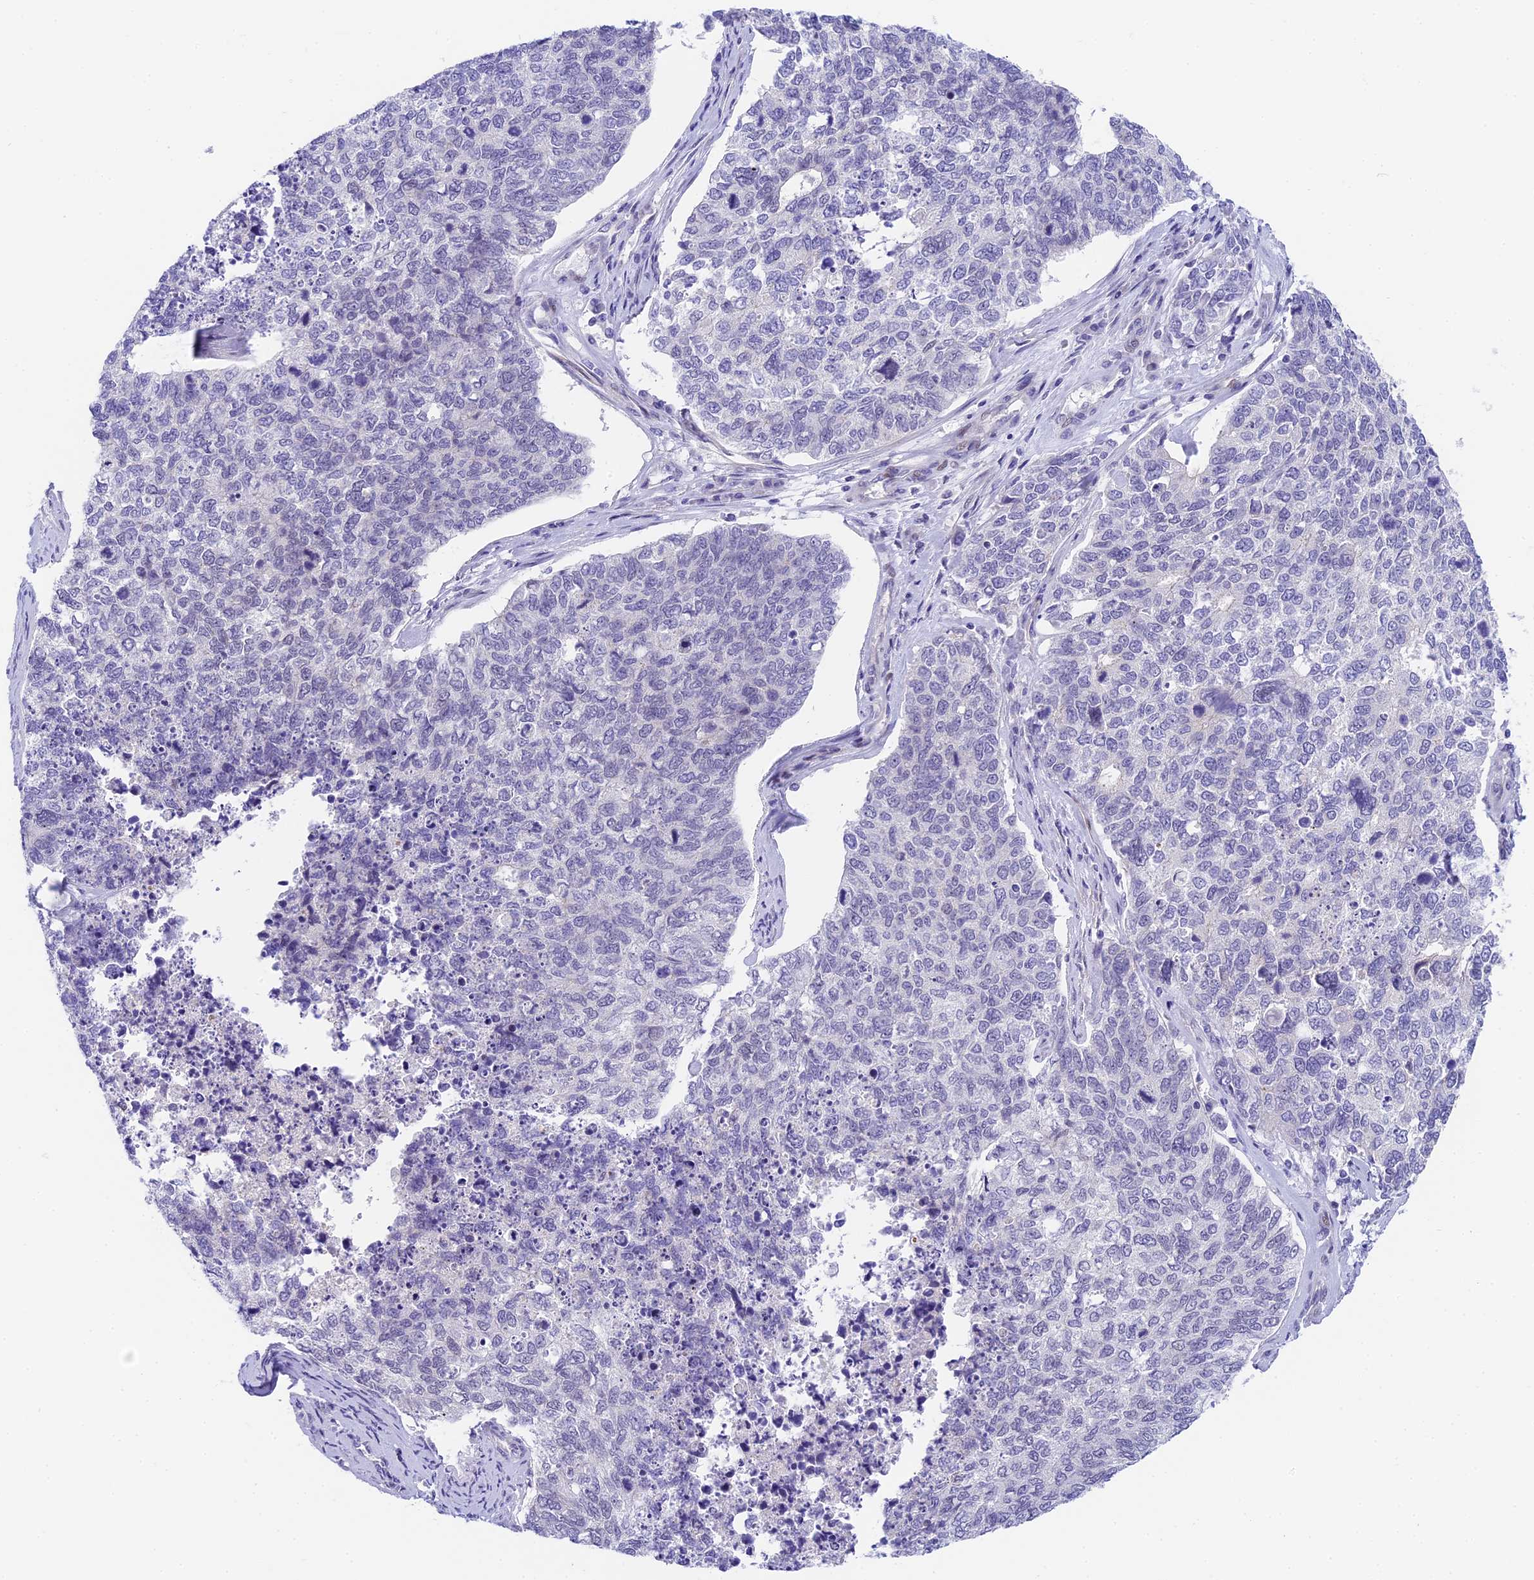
{"staining": {"intensity": "negative", "quantity": "none", "location": "none"}, "tissue": "cervical cancer", "cell_type": "Tumor cells", "image_type": "cancer", "snomed": [{"axis": "morphology", "description": "Squamous cell carcinoma, NOS"}, {"axis": "topography", "description": "Cervix"}], "caption": "The micrograph reveals no staining of tumor cells in cervical cancer.", "gene": "MIDN", "patient": {"sex": "female", "age": 63}}